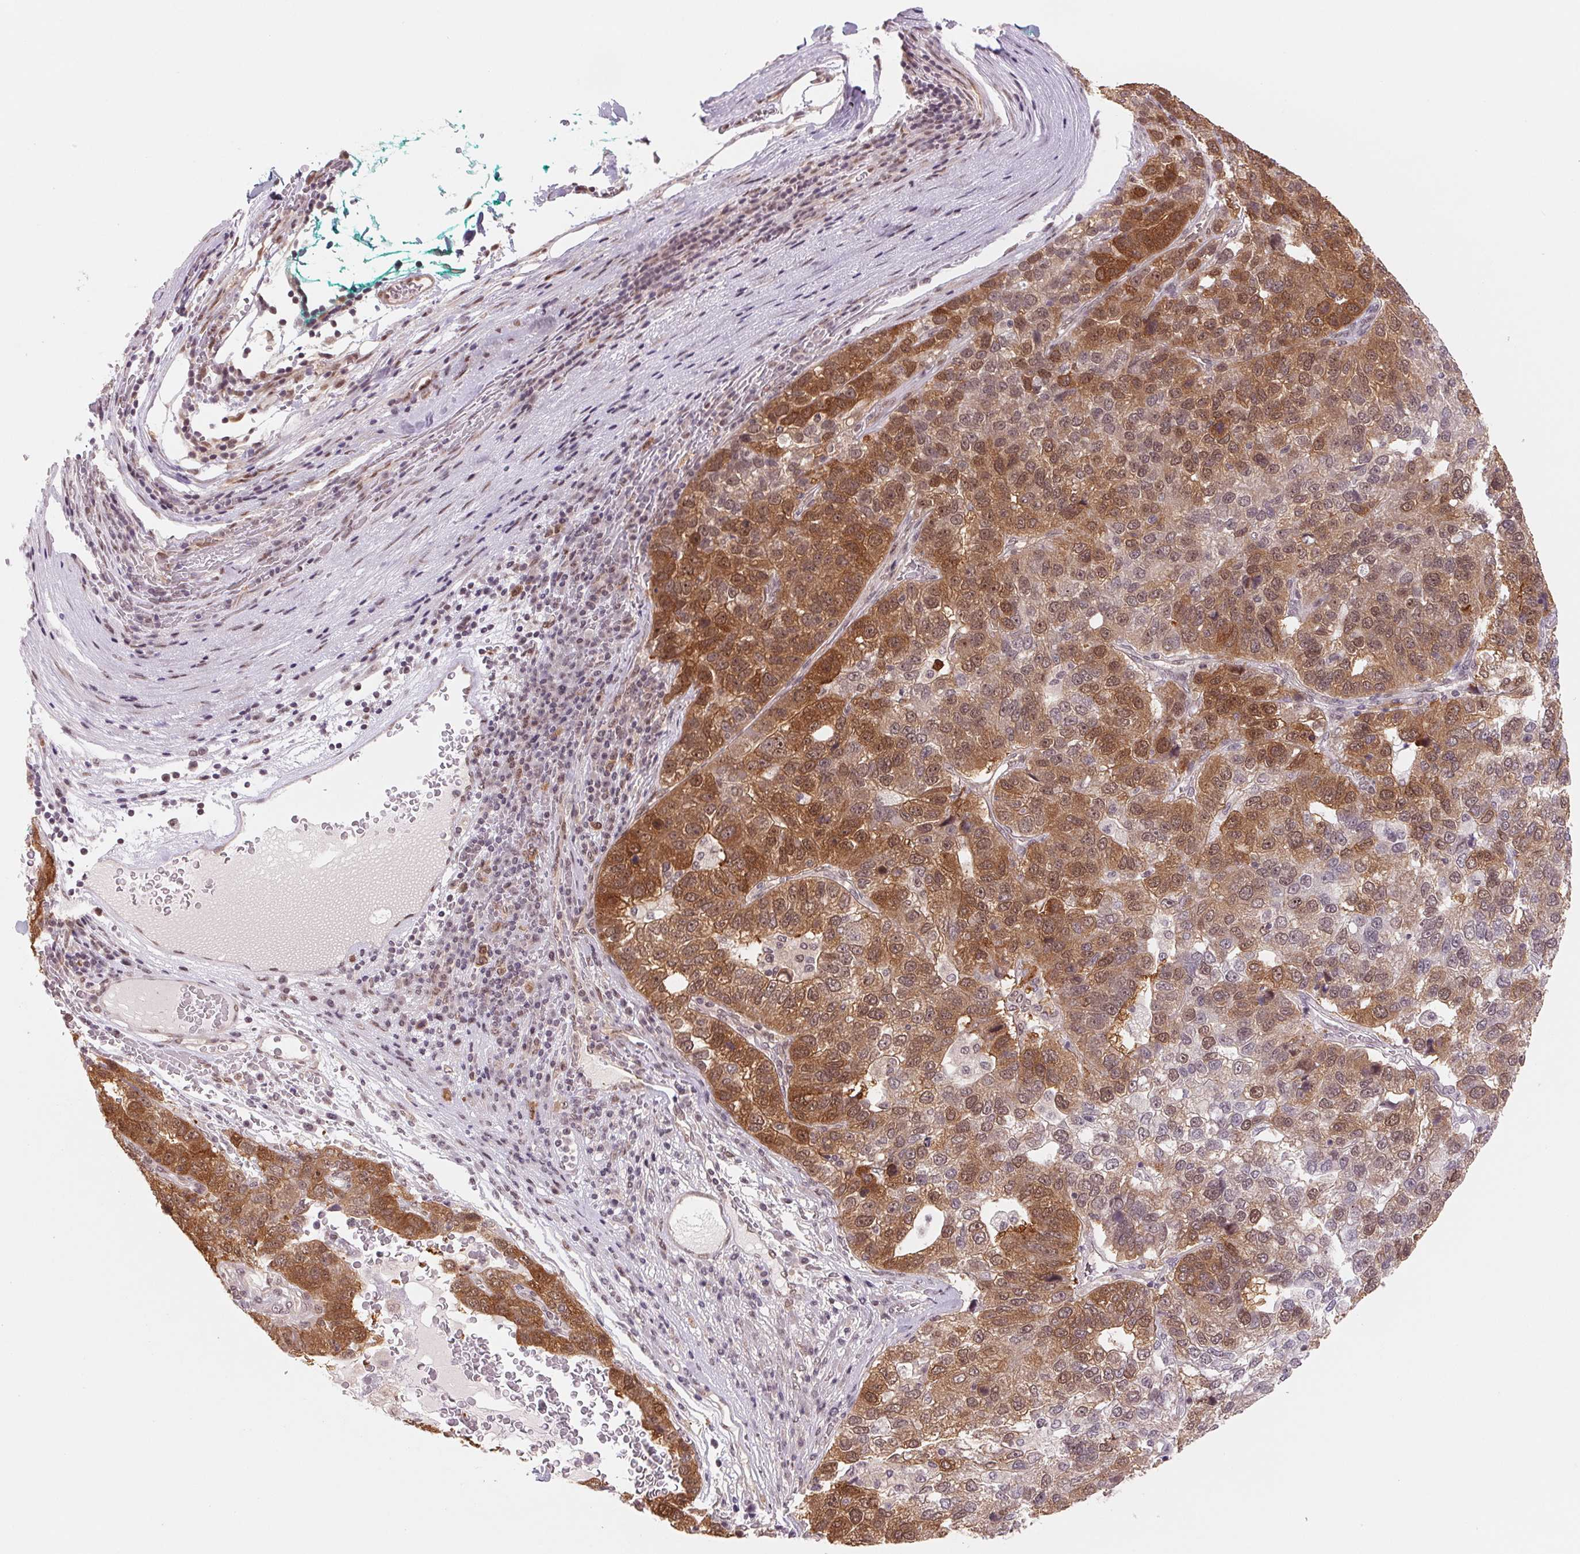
{"staining": {"intensity": "moderate", "quantity": ">75%", "location": "cytoplasmic/membranous,nuclear"}, "tissue": "pancreatic cancer", "cell_type": "Tumor cells", "image_type": "cancer", "snomed": [{"axis": "morphology", "description": "Adenocarcinoma, NOS"}, {"axis": "topography", "description": "Pancreas"}], "caption": "Approximately >75% of tumor cells in adenocarcinoma (pancreatic) reveal moderate cytoplasmic/membranous and nuclear protein expression as visualized by brown immunohistochemical staining.", "gene": "DNAJB6", "patient": {"sex": "female", "age": 61}}